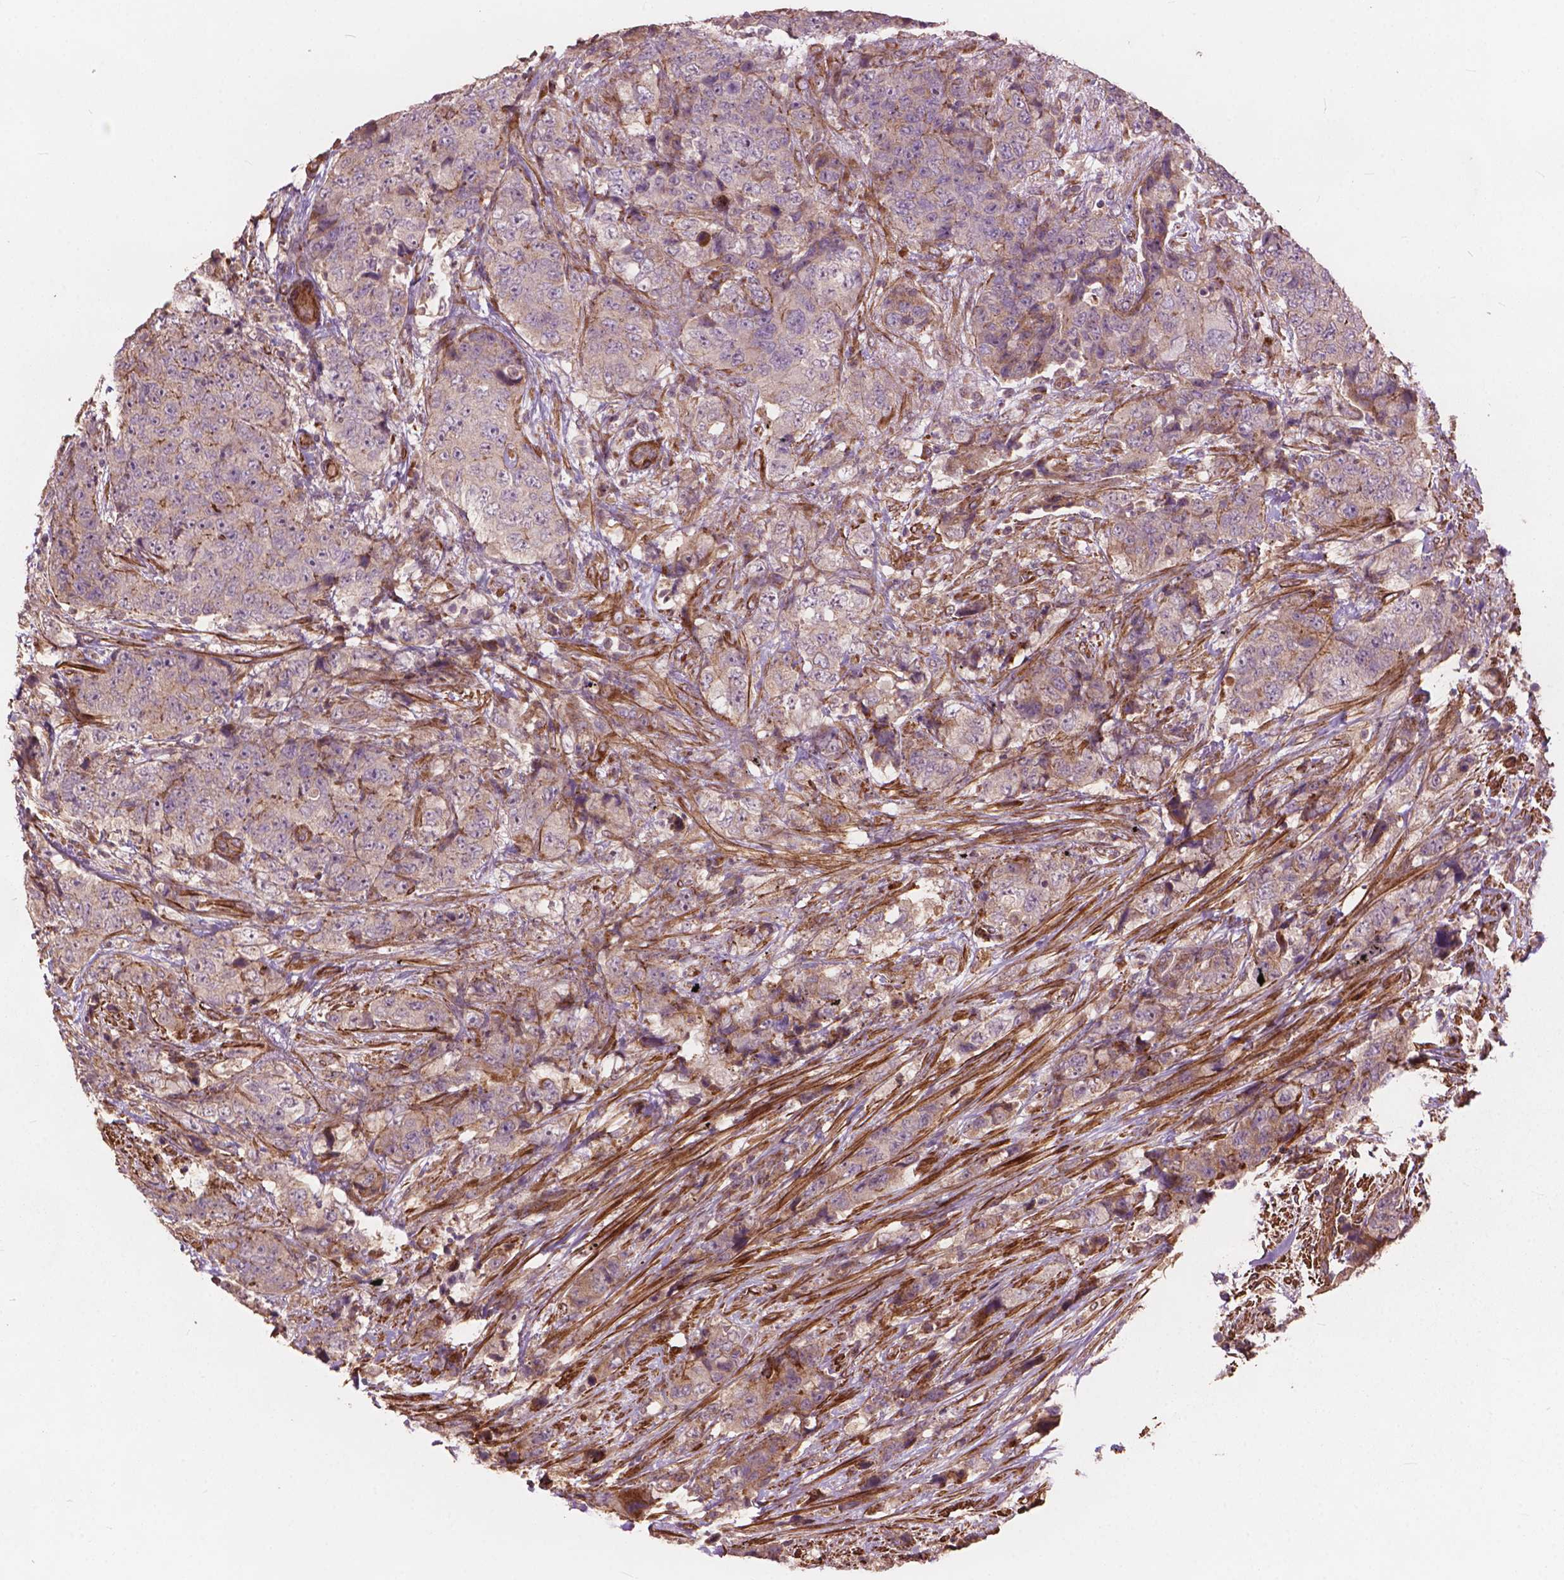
{"staining": {"intensity": "weak", "quantity": "25%-75%", "location": "cytoplasmic/membranous"}, "tissue": "urothelial cancer", "cell_type": "Tumor cells", "image_type": "cancer", "snomed": [{"axis": "morphology", "description": "Urothelial carcinoma, High grade"}, {"axis": "topography", "description": "Urinary bladder"}], "caption": "Immunohistochemistry of high-grade urothelial carcinoma demonstrates low levels of weak cytoplasmic/membranous positivity in approximately 25%-75% of tumor cells.", "gene": "FNIP1", "patient": {"sex": "female", "age": 78}}